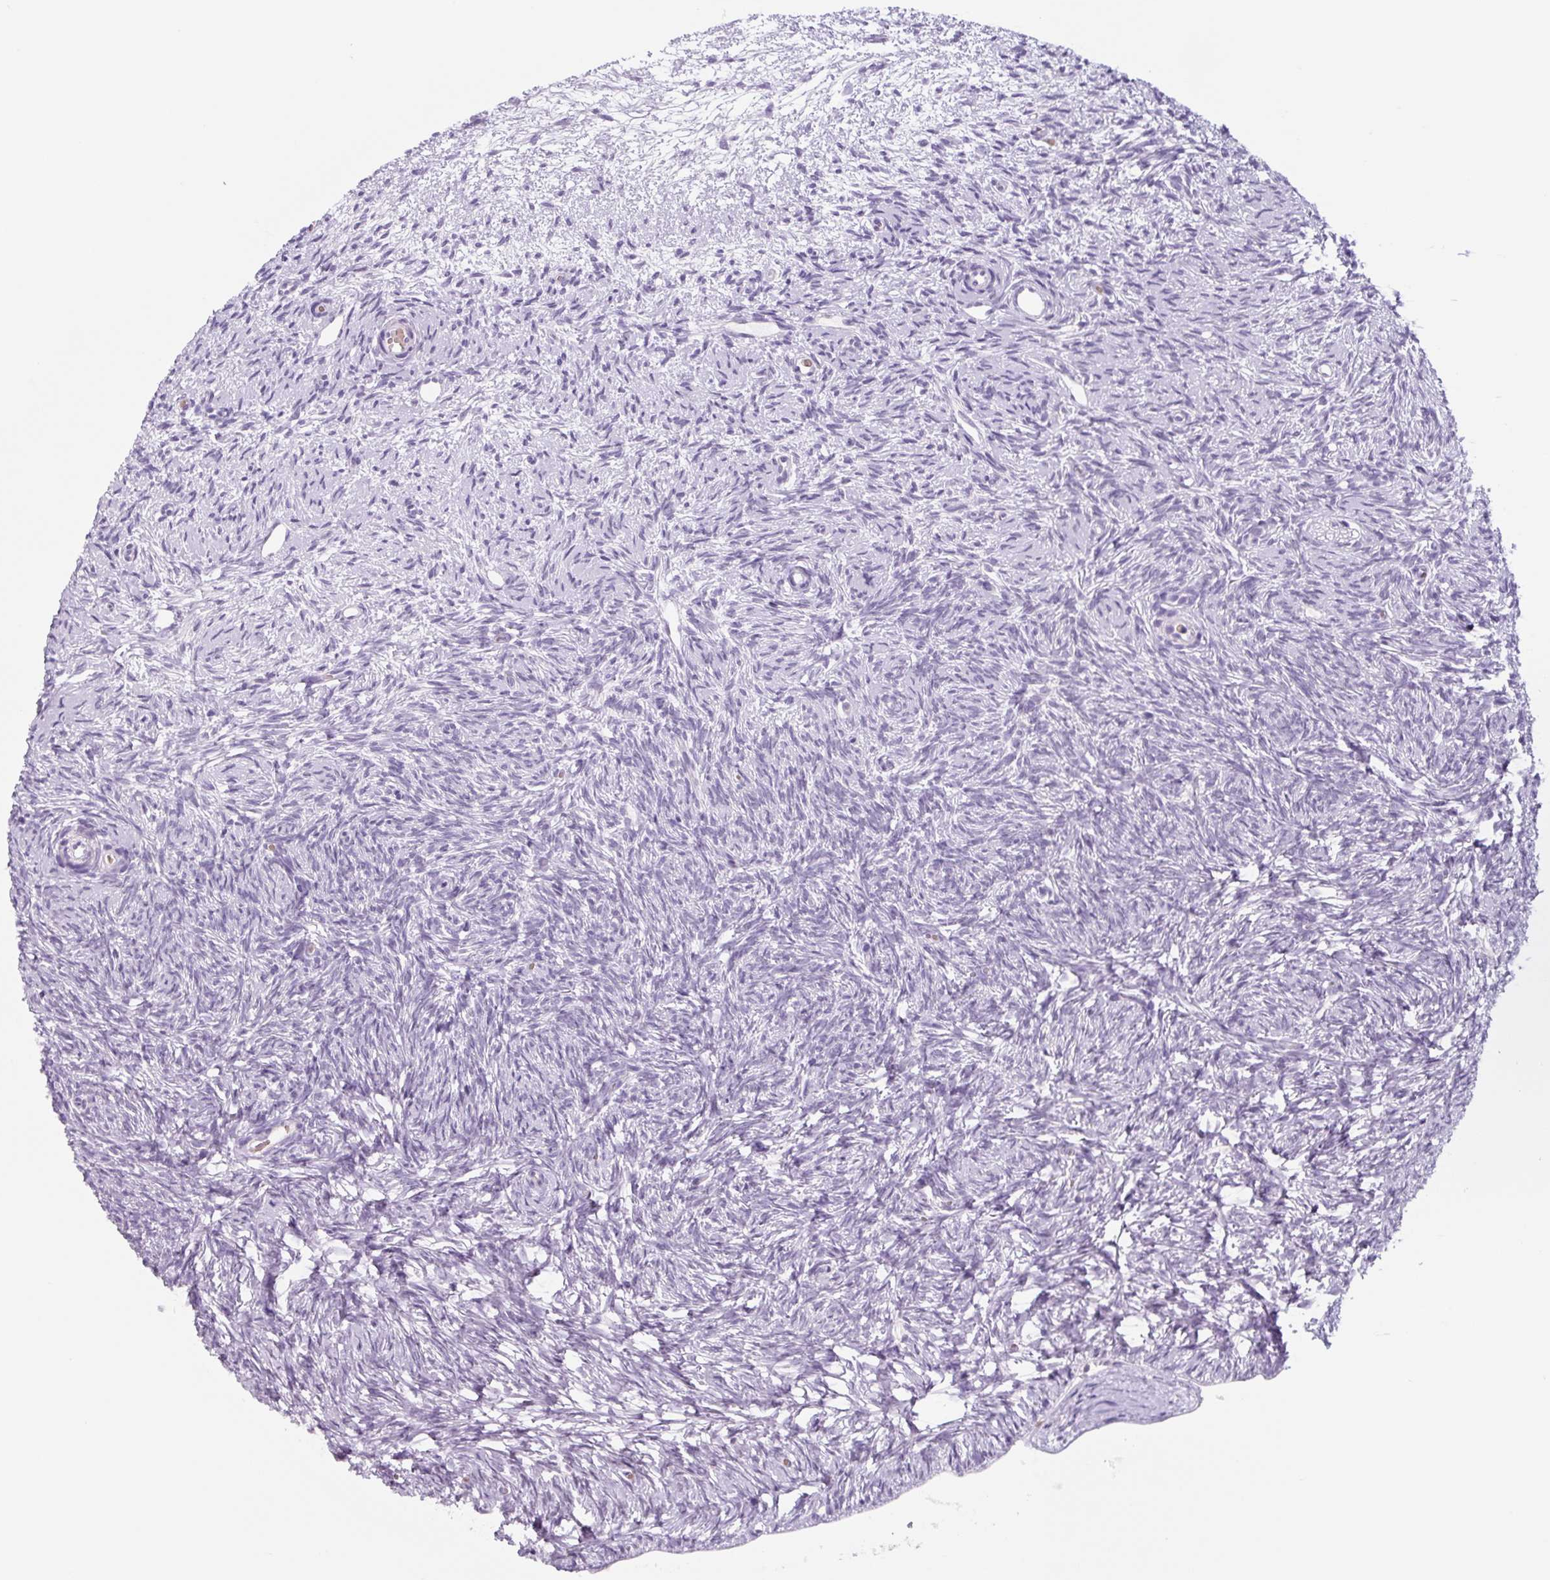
{"staining": {"intensity": "negative", "quantity": "none", "location": "none"}, "tissue": "ovary", "cell_type": "Ovarian stroma cells", "image_type": "normal", "snomed": [{"axis": "morphology", "description": "Normal tissue, NOS"}, {"axis": "topography", "description": "Ovary"}], "caption": "DAB immunohistochemical staining of benign ovary demonstrates no significant expression in ovarian stroma cells. (Stains: DAB (3,3'-diaminobenzidine) IHC with hematoxylin counter stain, Microscopy: brightfield microscopy at high magnification).", "gene": "TNFRSF8", "patient": {"sex": "female", "age": 51}}